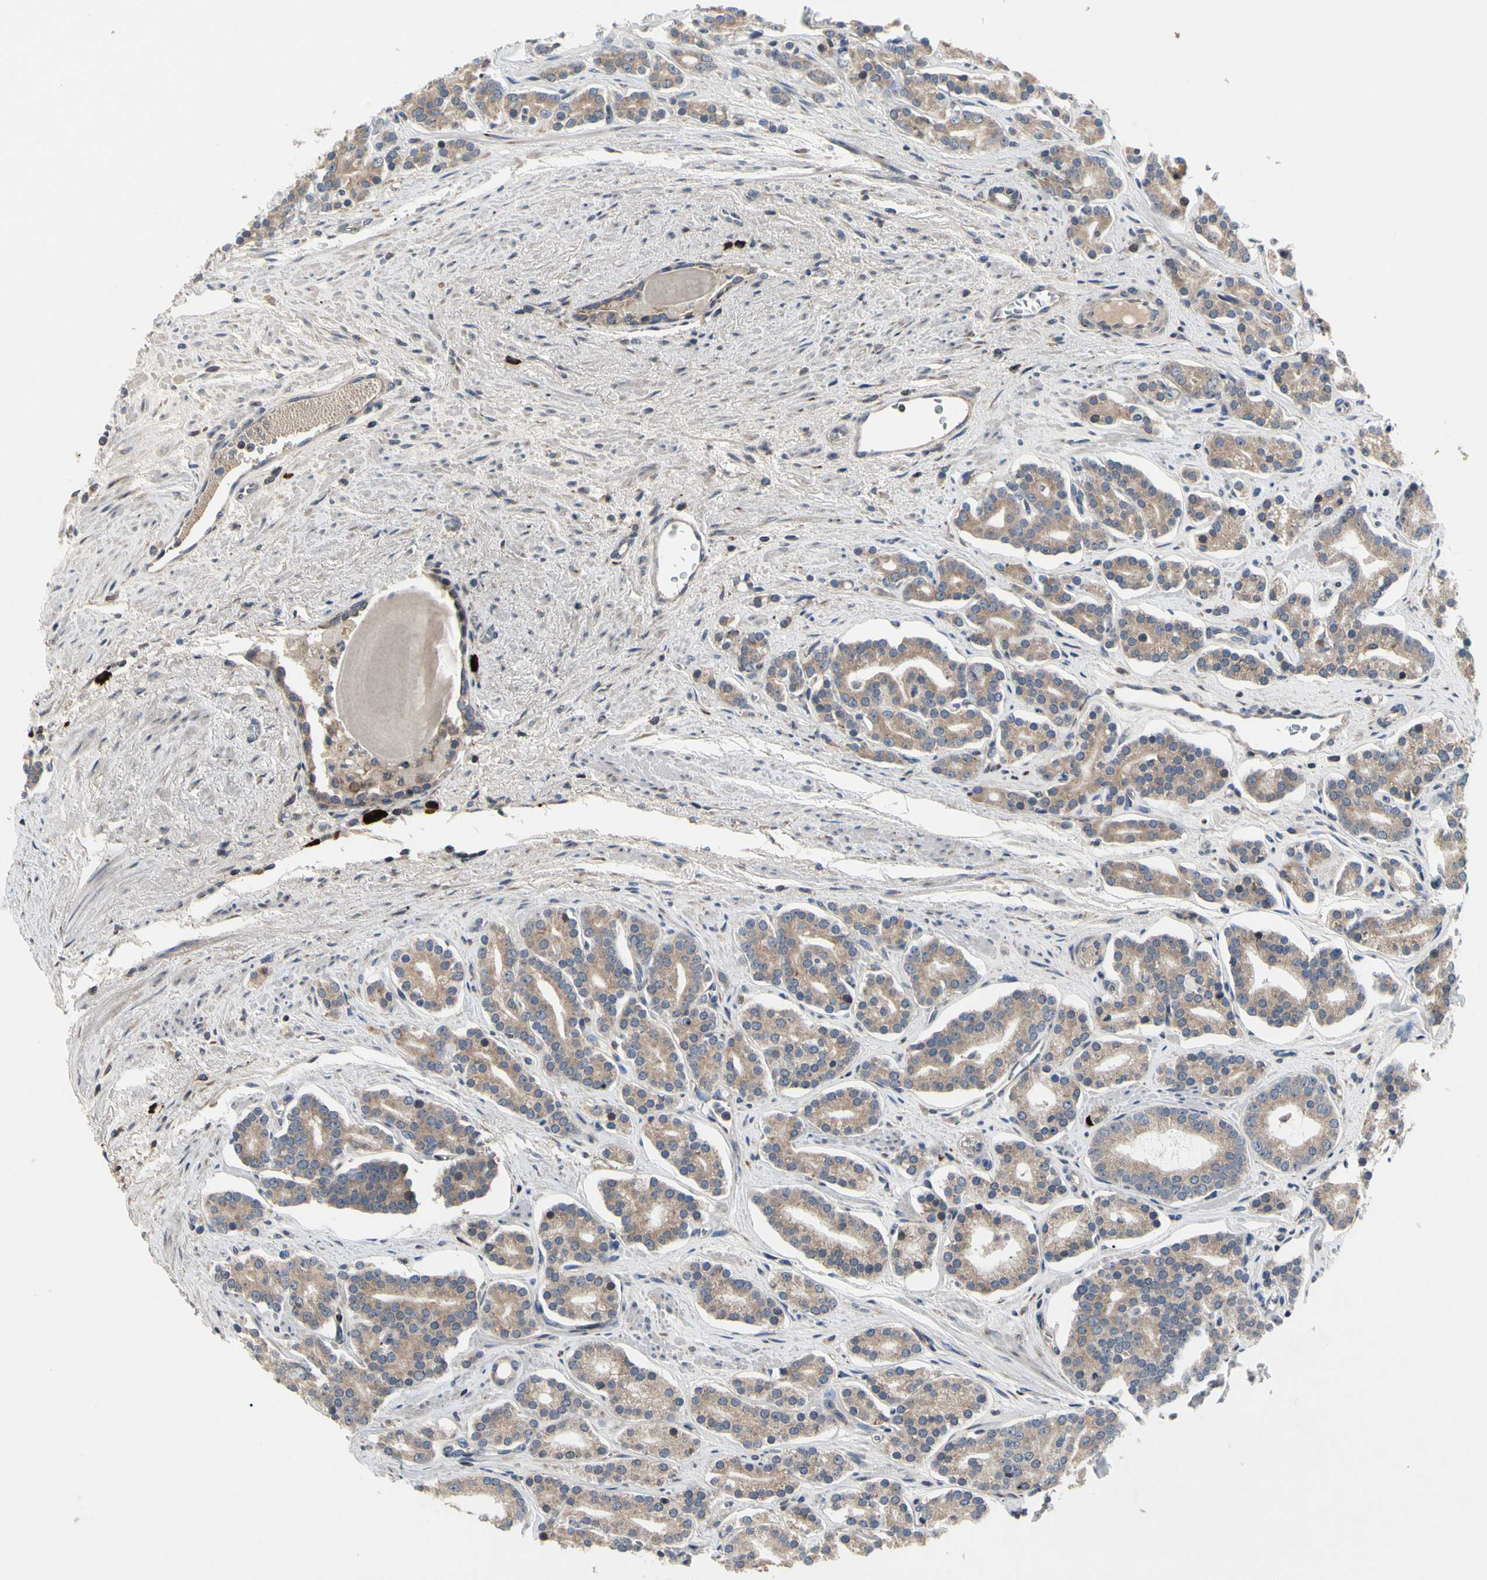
{"staining": {"intensity": "weak", "quantity": ">75%", "location": "cytoplasmic/membranous"}, "tissue": "prostate cancer", "cell_type": "Tumor cells", "image_type": "cancer", "snomed": [{"axis": "morphology", "description": "Adenocarcinoma, Low grade"}, {"axis": "topography", "description": "Prostate"}], "caption": "The image demonstrates a brown stain indicating the presence of a protein in the cytoplasmic/membranous of tumor cells in prostate cancer (low-grade adenocarcinoma).", "gene": "MMEL1", "patient": {"sex": "male", "age": 63}}